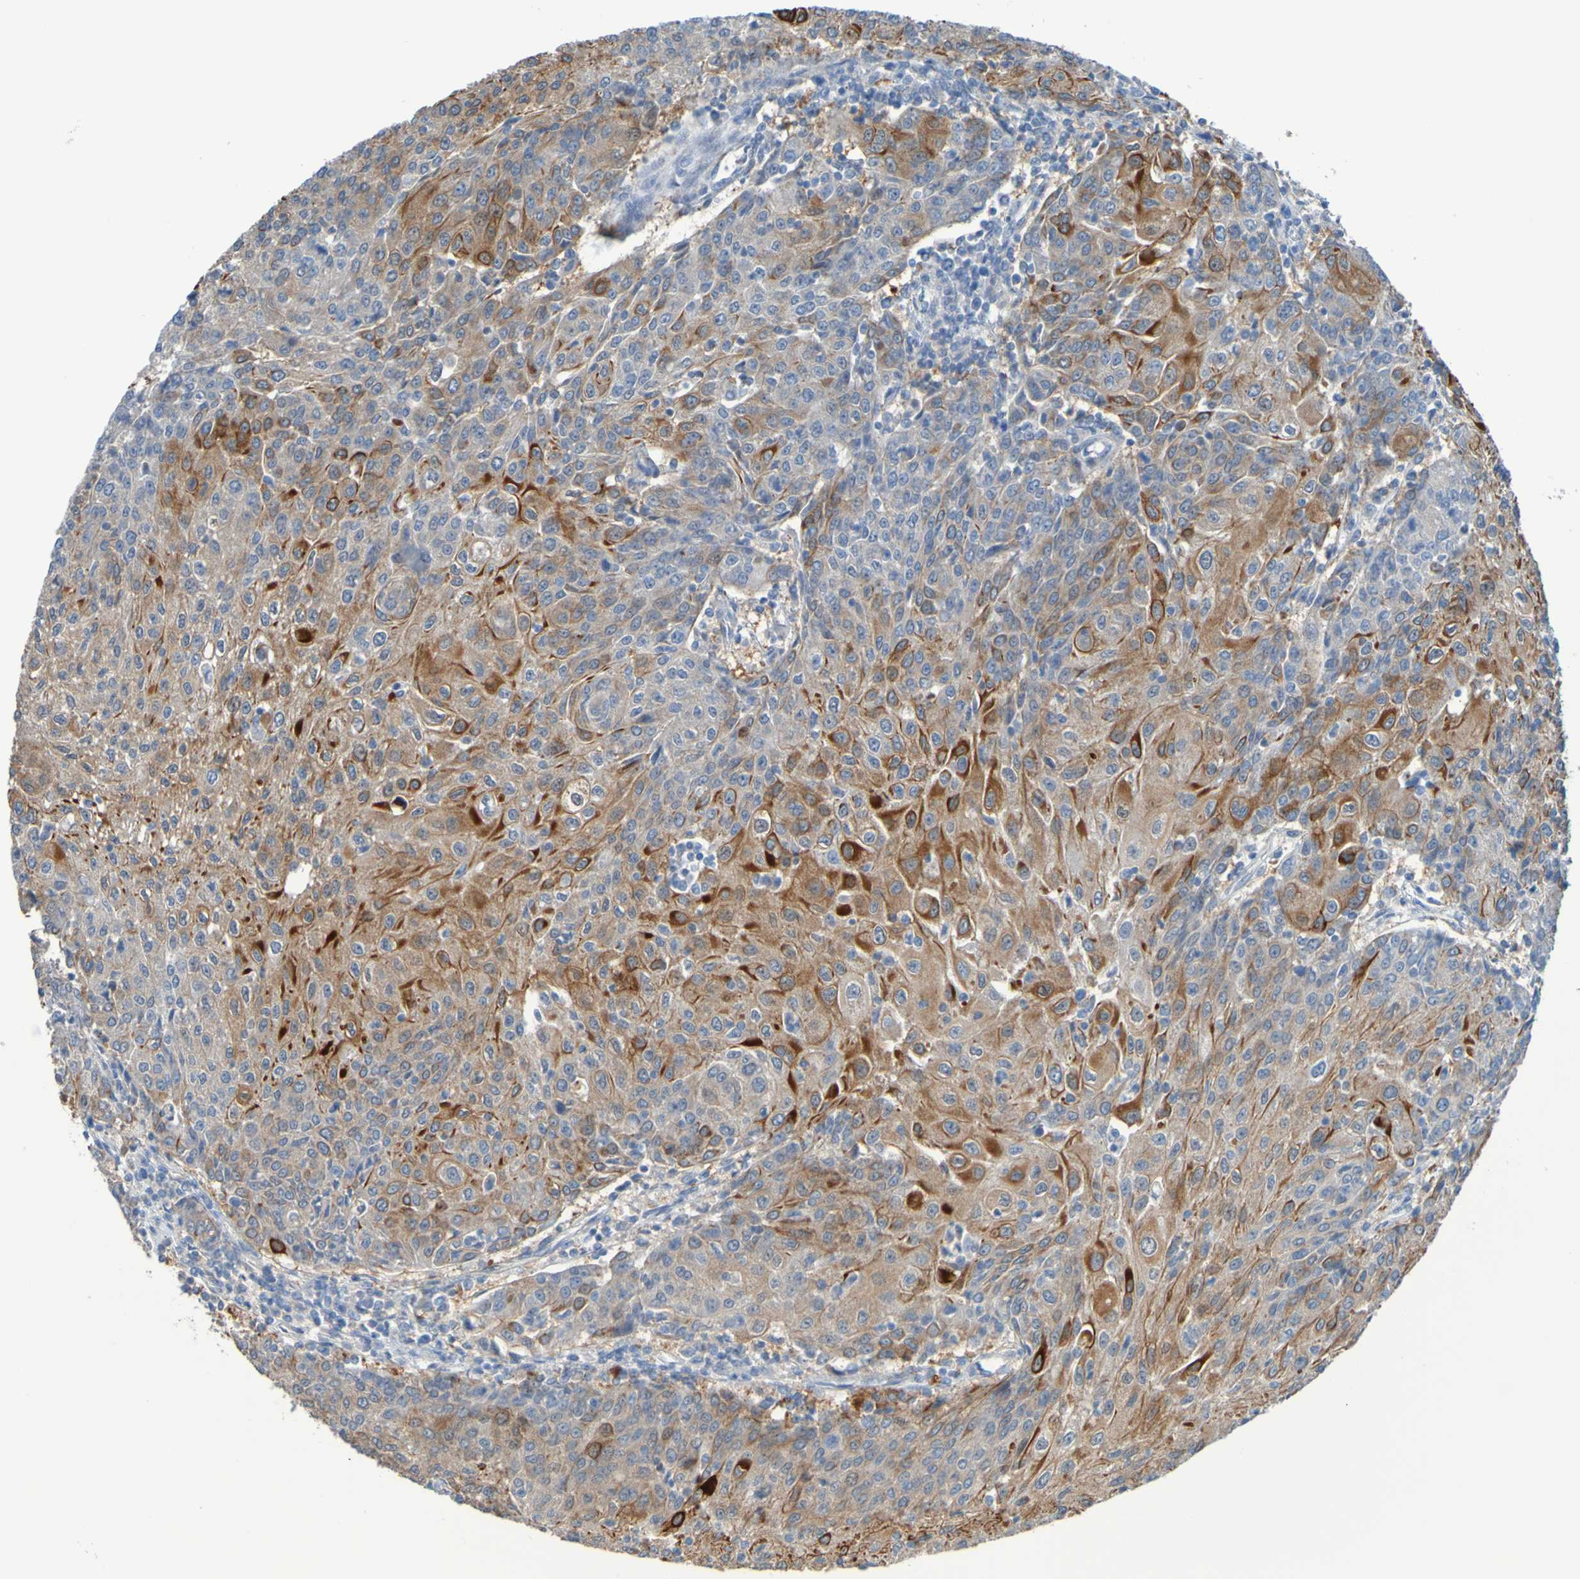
{"staining": {"intensity": "moderate", "quantity": ">75%", "location": "cytoplasmic/membranous"}, "tissue": "urothelial cancer", "cell_type": "Tumor cells", "image_type": "cancer", "snomed": [{"axis": "morphology", "description": "Urothelial carcinoma, High grade"}, {"axis": "topography", "description": "Urinary bladder"}], "caption": "Immunohistochemistry (IHC) photomicrograph of neoplastic tissue: urothelial carcinoma (high-grade) stained using immunohistochemistry displays medium levels of moderate protein expression localized specifically in the cytoplasmic/membranous of tumor cells, appearing as a cytoplasmic/membranous brown color.", "gene": "NPRL3", "patient": {"sex": "female", "age": 85}}